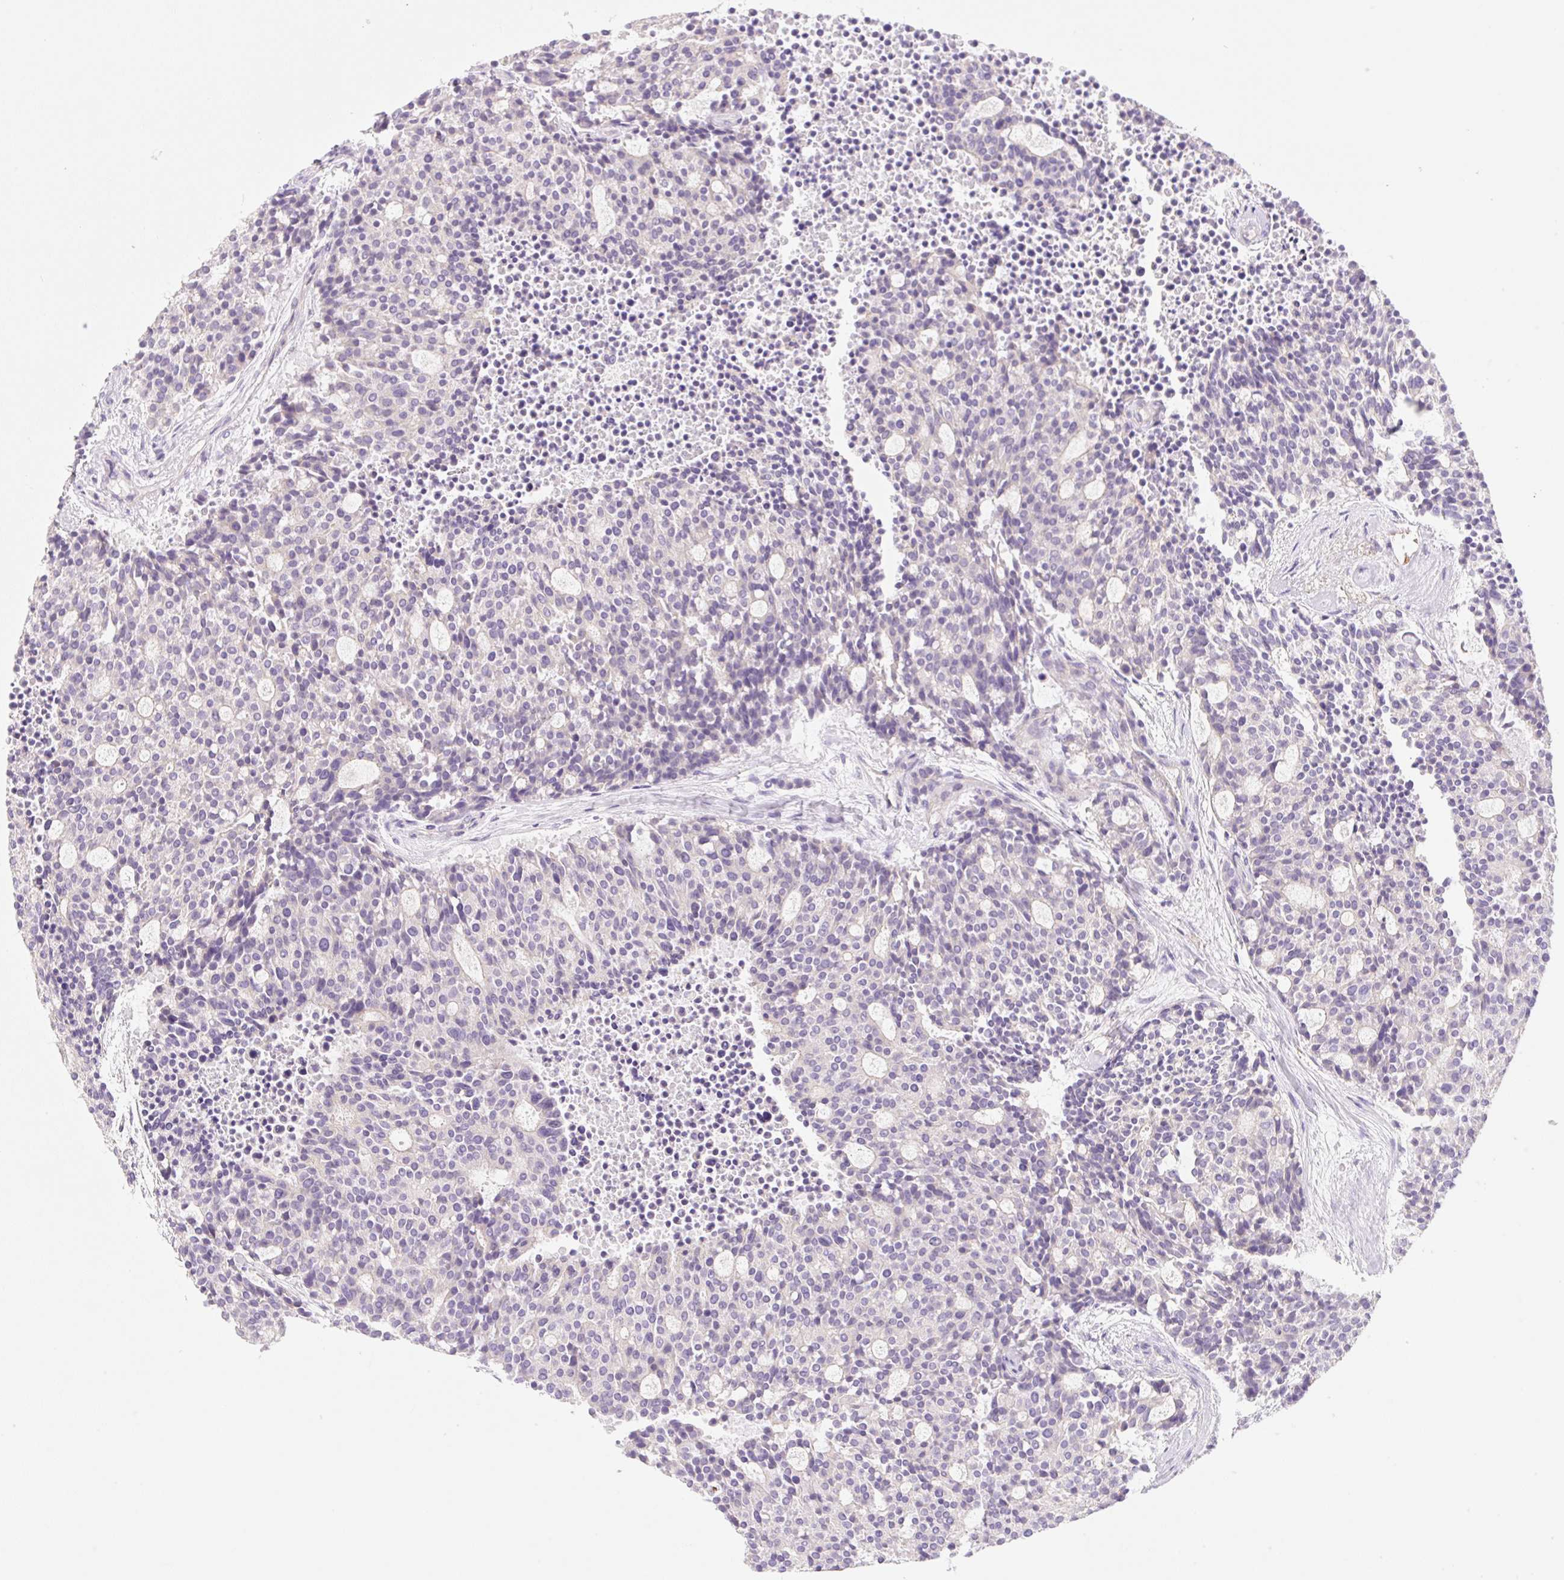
{"staining": {"intensity": "weak", "quantity": "<25%", "location": "cytoplasmic/membranous"}, "tissue": "carcinoid", "cell_type": "Tumor cells", "image_type": "cancer", "snomed": [{"axis": "morphology", "description": "Carcinoid, malignant, NOS"}, {"axis": "topography", "description": "Pancreas"}], "caption": "Protein analysis of carcinoid exhibits no significant expression in tumor cells.", "gene": "LYVE1", "patient": {"sex": "female", "age": 54}}